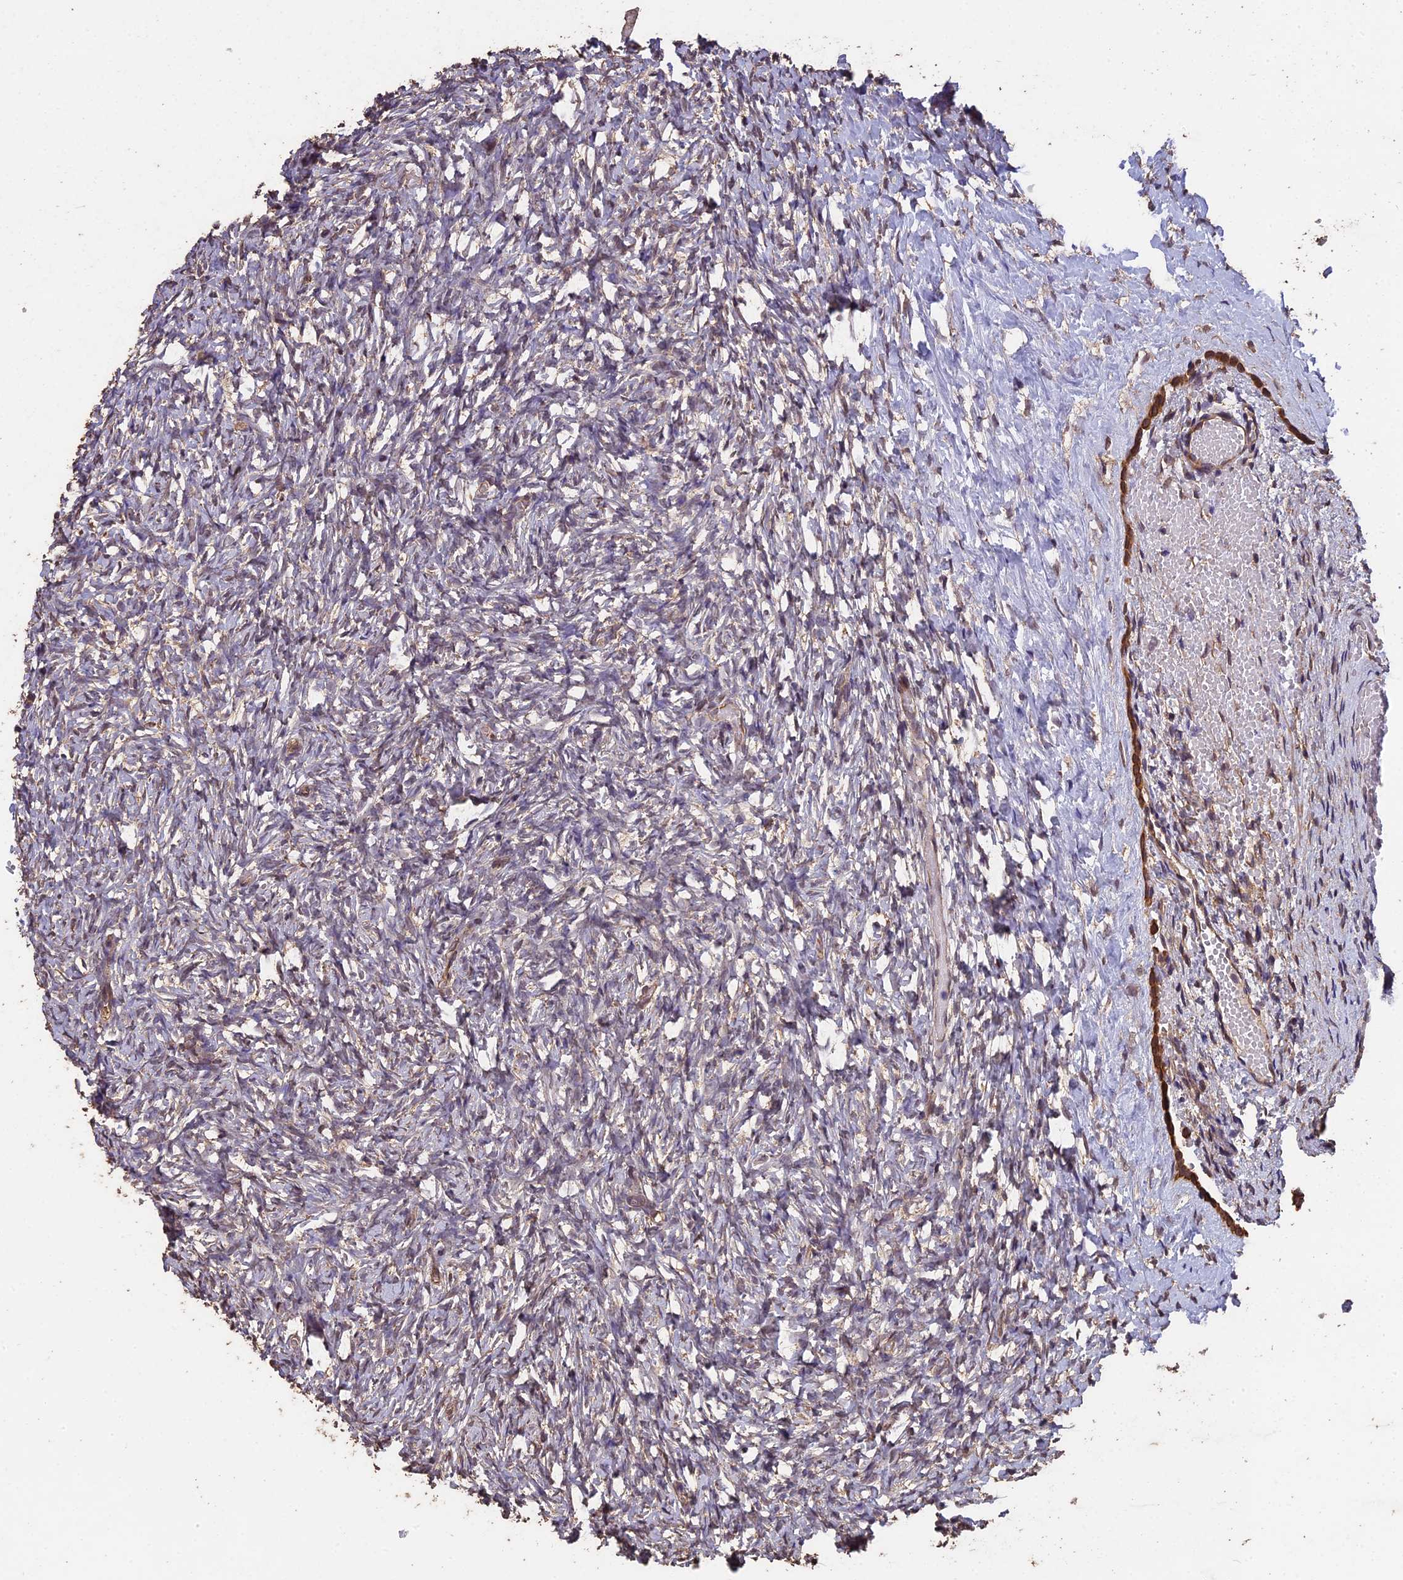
{"staining": {"intensity": "moderate", "quantity": ">75%", "location": "cytoplasmic/membranous"}, "tissue": "ovary", "cell_type": "Follicle cells", "image_type": "normal", "snomed": [{"axis": "morphology", "description": "Normal tissue, NOS"}, {"axis": "topography", "description": "Ovary"}], "caption": "A brown stain labels moderate cytoplasmic/membranous staining of a protein in follicle cells of unremarkable human ovary. The staining was performed using DAB (3,3'-diaminobenzidine), with brown indicating positive protein expression. Nuclei are stained blue with hematoxylin.", "gene": "CHD9", "patient": {"sex": "female", "age": 35}}